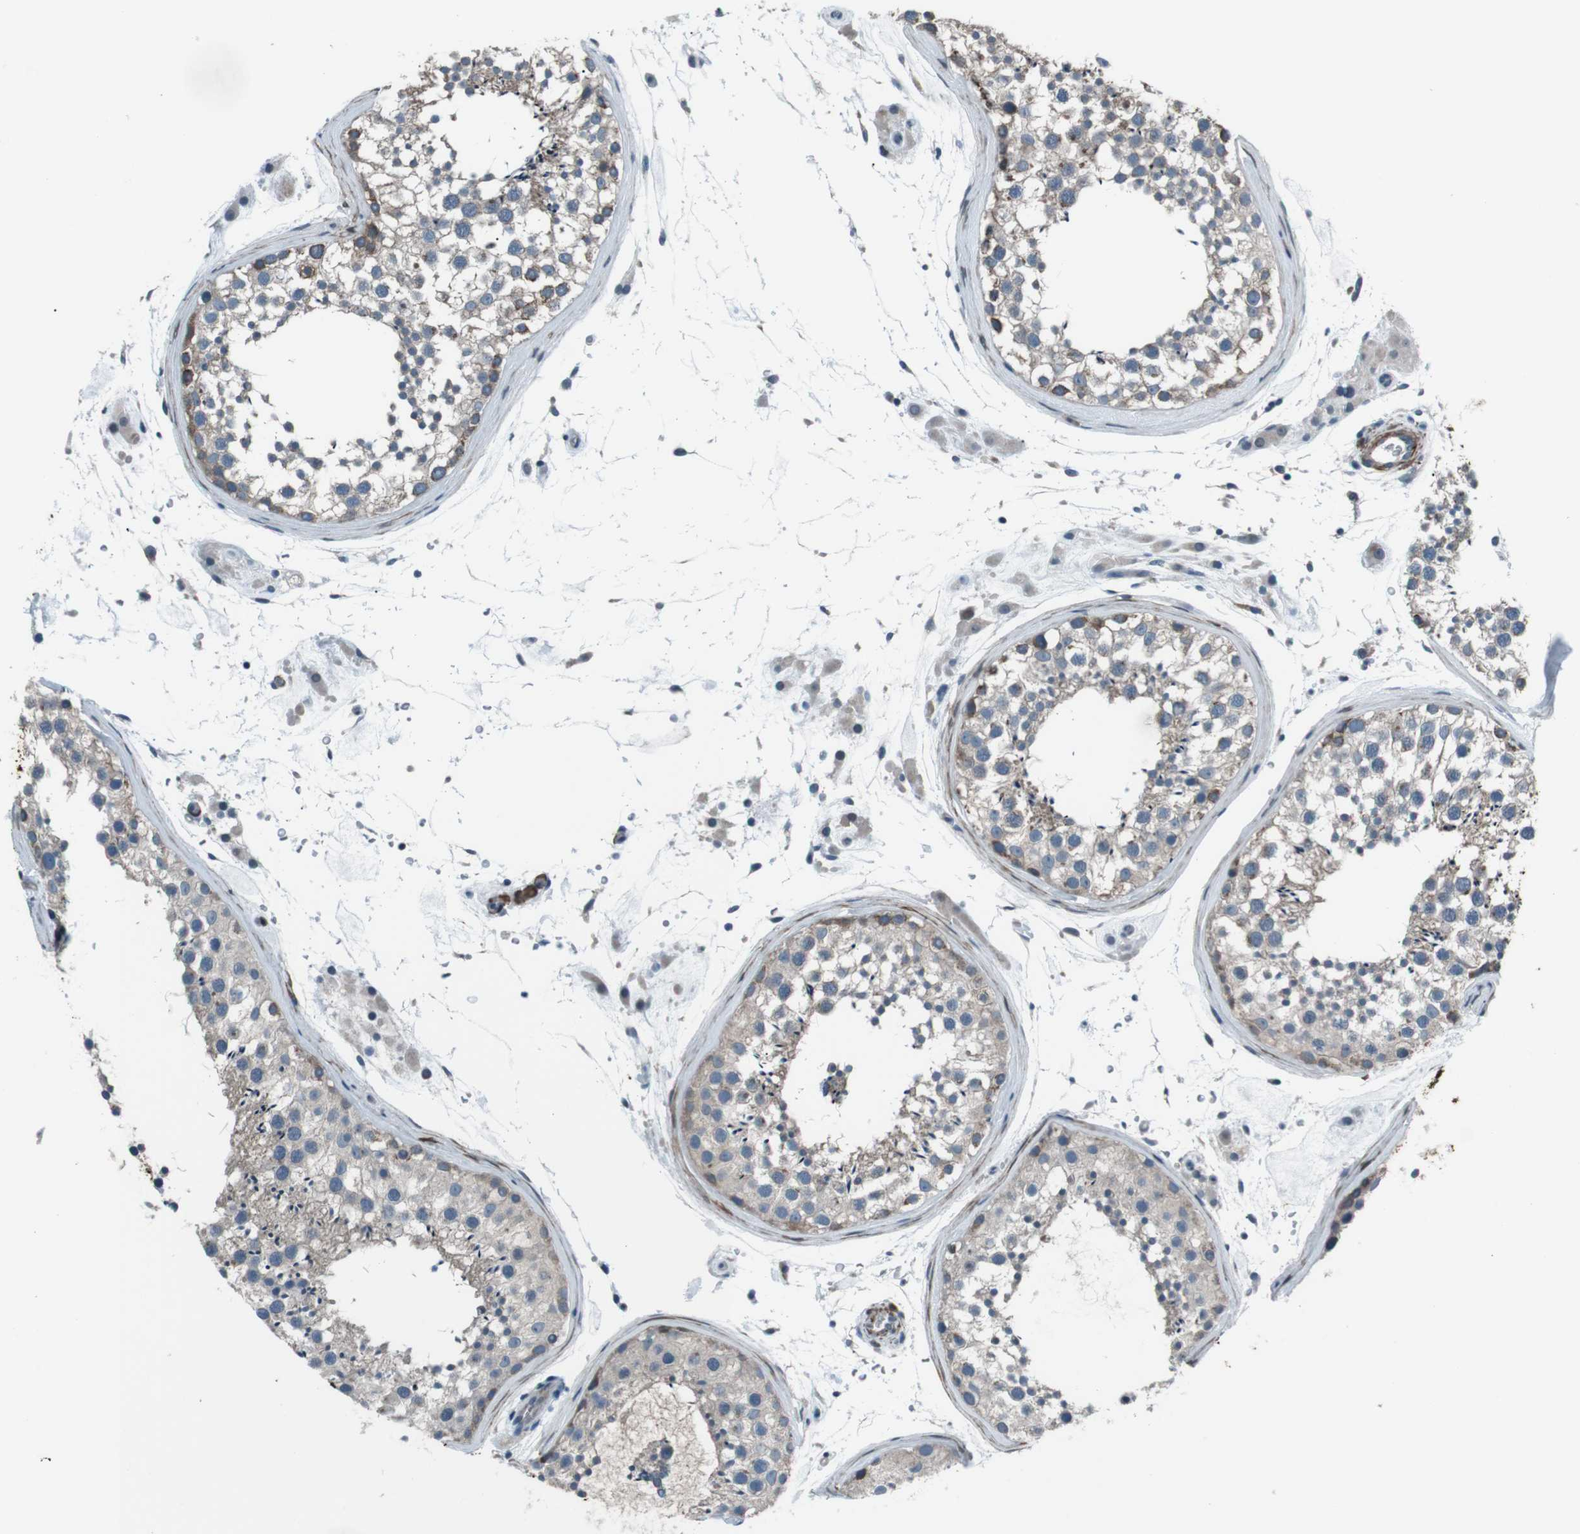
{"staining": {"intensity": "strong", "quantity": "<25%", "location": "cytoplasmic/membranous"}, "tissue": "testis", "cell_type": "Cells in seminiferous ducts", "image_type": "normal", "snomed": [{"axis": "morphology", "description": "Normal tissue, NOS"}, {"axis": "topography", "description": "Testis"}], "caption": "Strong cytoplasmic/membranous protein positivity is seen in about <25% of cells in seminiferous ducts in testis. (IHC, brightfield microscopy, high magnification).", "gene": "PDLIM5", "patient": {"sex": "male", "age": 46}}